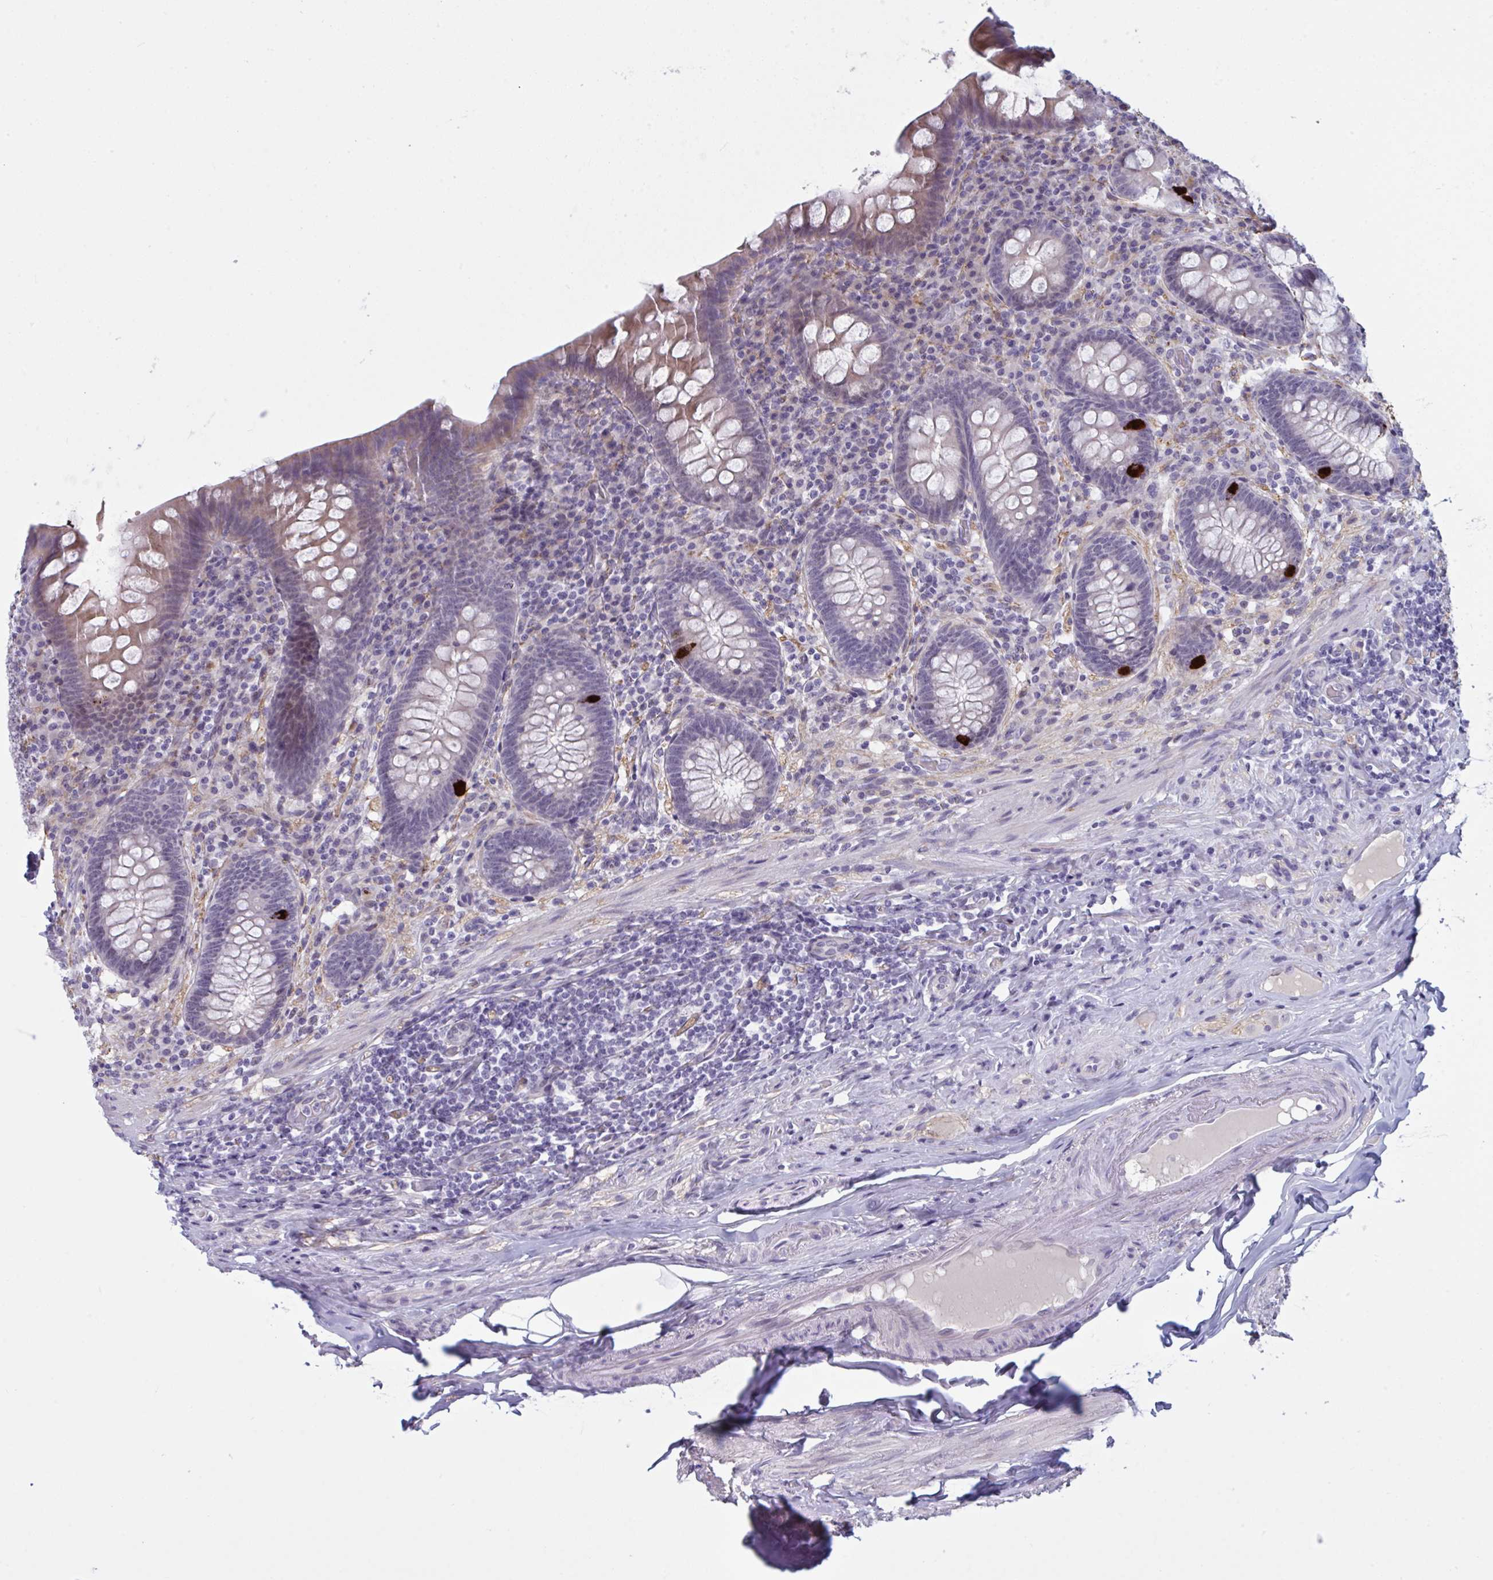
{"staining": {"intensity": "strong", "quantity": "<25%", "location": "cytoplasmic/membranous"}, "tissue": "appendix", "cell_type": "Glandular cells", "image_type": "normal", "snomed": [{"axis": "morphology", "description": "Normal tissue, NOS"}, {"axis": "topography", "description": "Appendix"}], "caption": "IHC staining of unremarkable appendix, which demonstrates medium levels of strong cytoplasmic/membranous positivity in about <25% of glandular cells indicating strong cytoplasmic/membranous protein expression. The staining was performed using DAB (3,3'-diaminobenzidine) (brown) for protein detection and nuclei were counterstained in hematoxylin (blue).", "gene": "TCEAL8", "patient": {"sex": "male", "age": 71}}